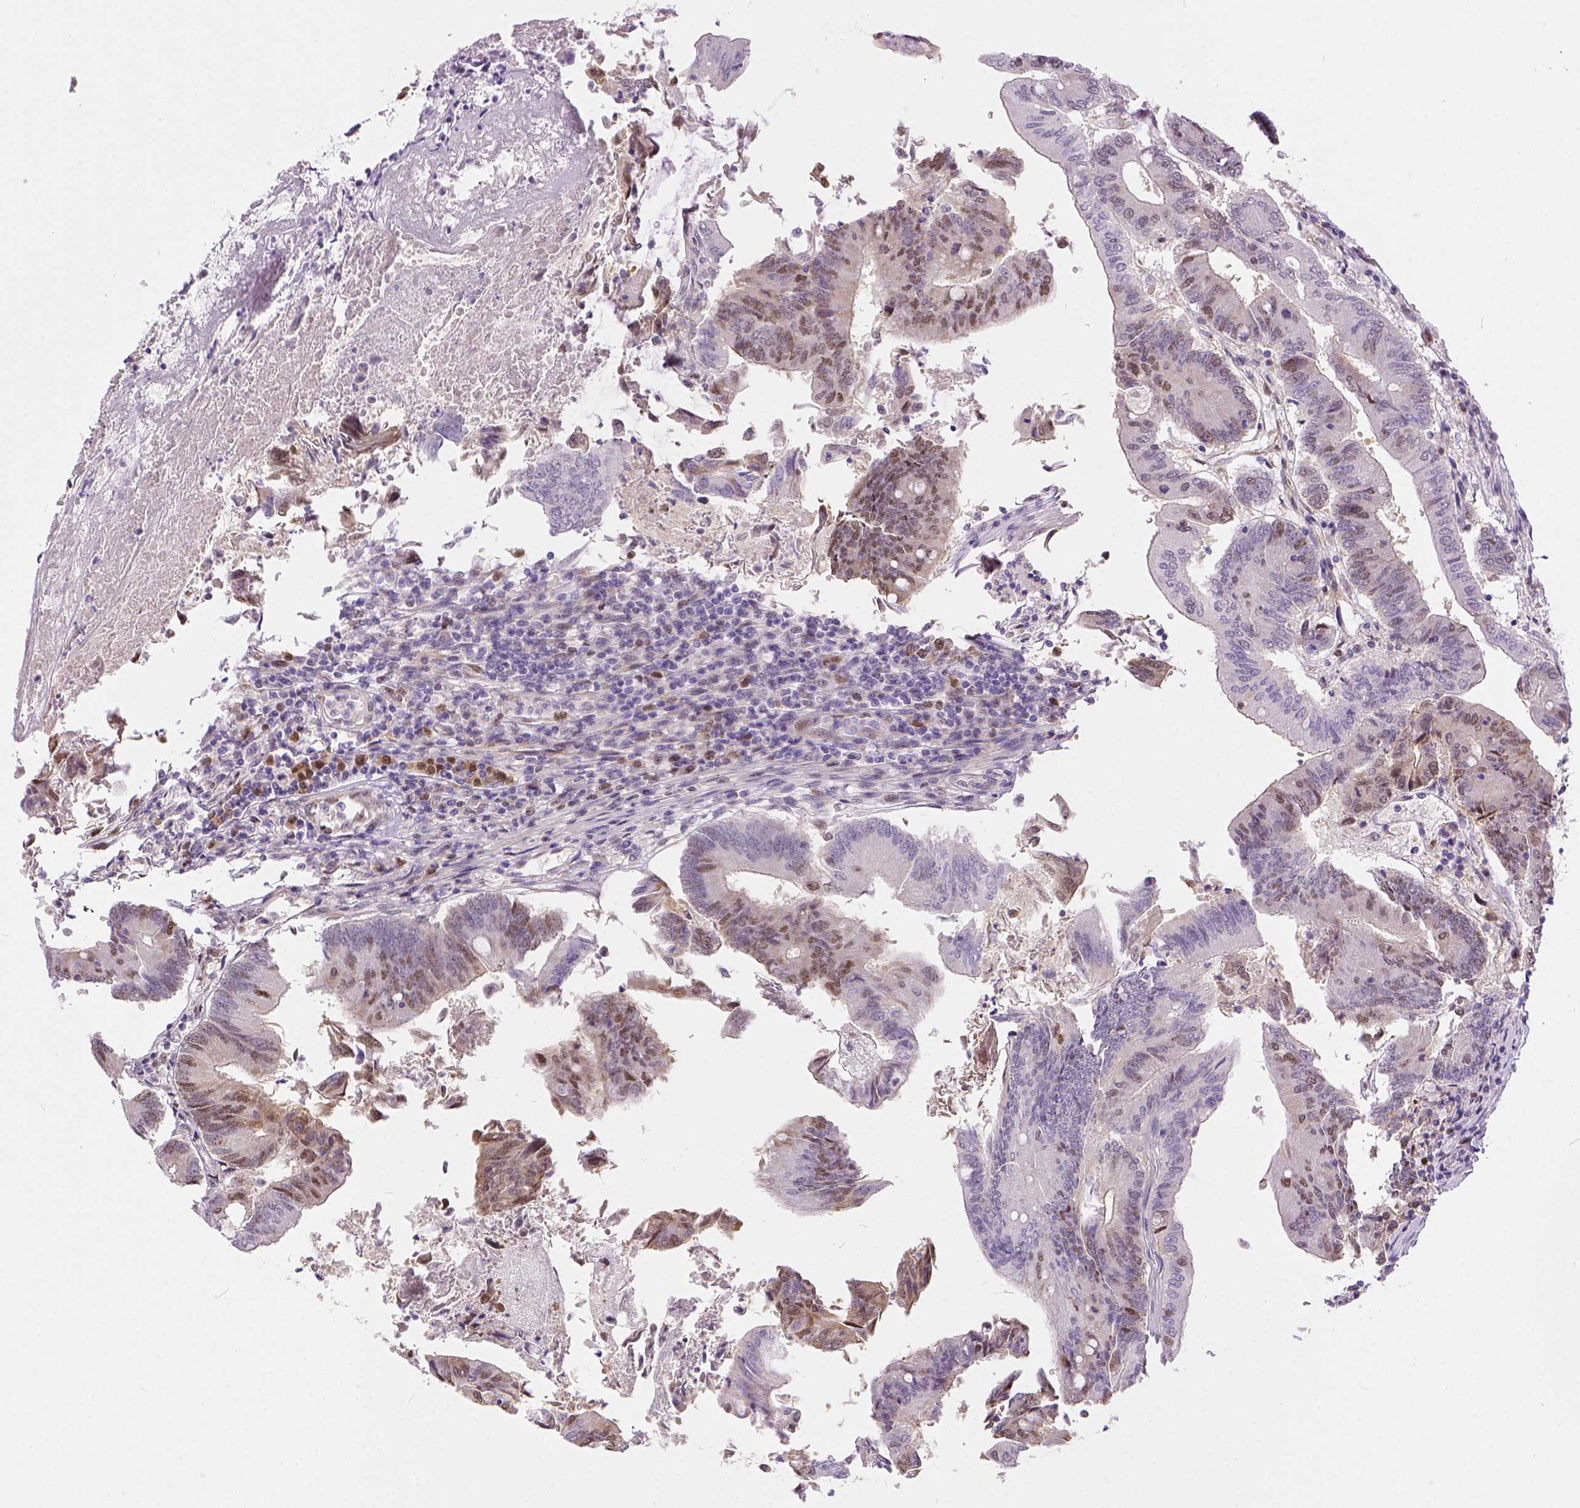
{"staining": {"intensity": "moderate", "quantity": "25%-75%", "location": "nuclear"}, "tissue": "colorectal cancer", "cell_type": "Tumor cells", "image_type": "cancer", "snomed": [{"axis": "morphology", "description": "Adenocarcinoma, NOS"}, {"axis": "topography", "description": "Colon"}], "caption": "Tumor cells display medium levels of moderate nuclear expression in approximately 25%-75% of cells in human colorectal cancer.", "gene": "ERCC1", "patient": {"sex": "female", "age": 70}}